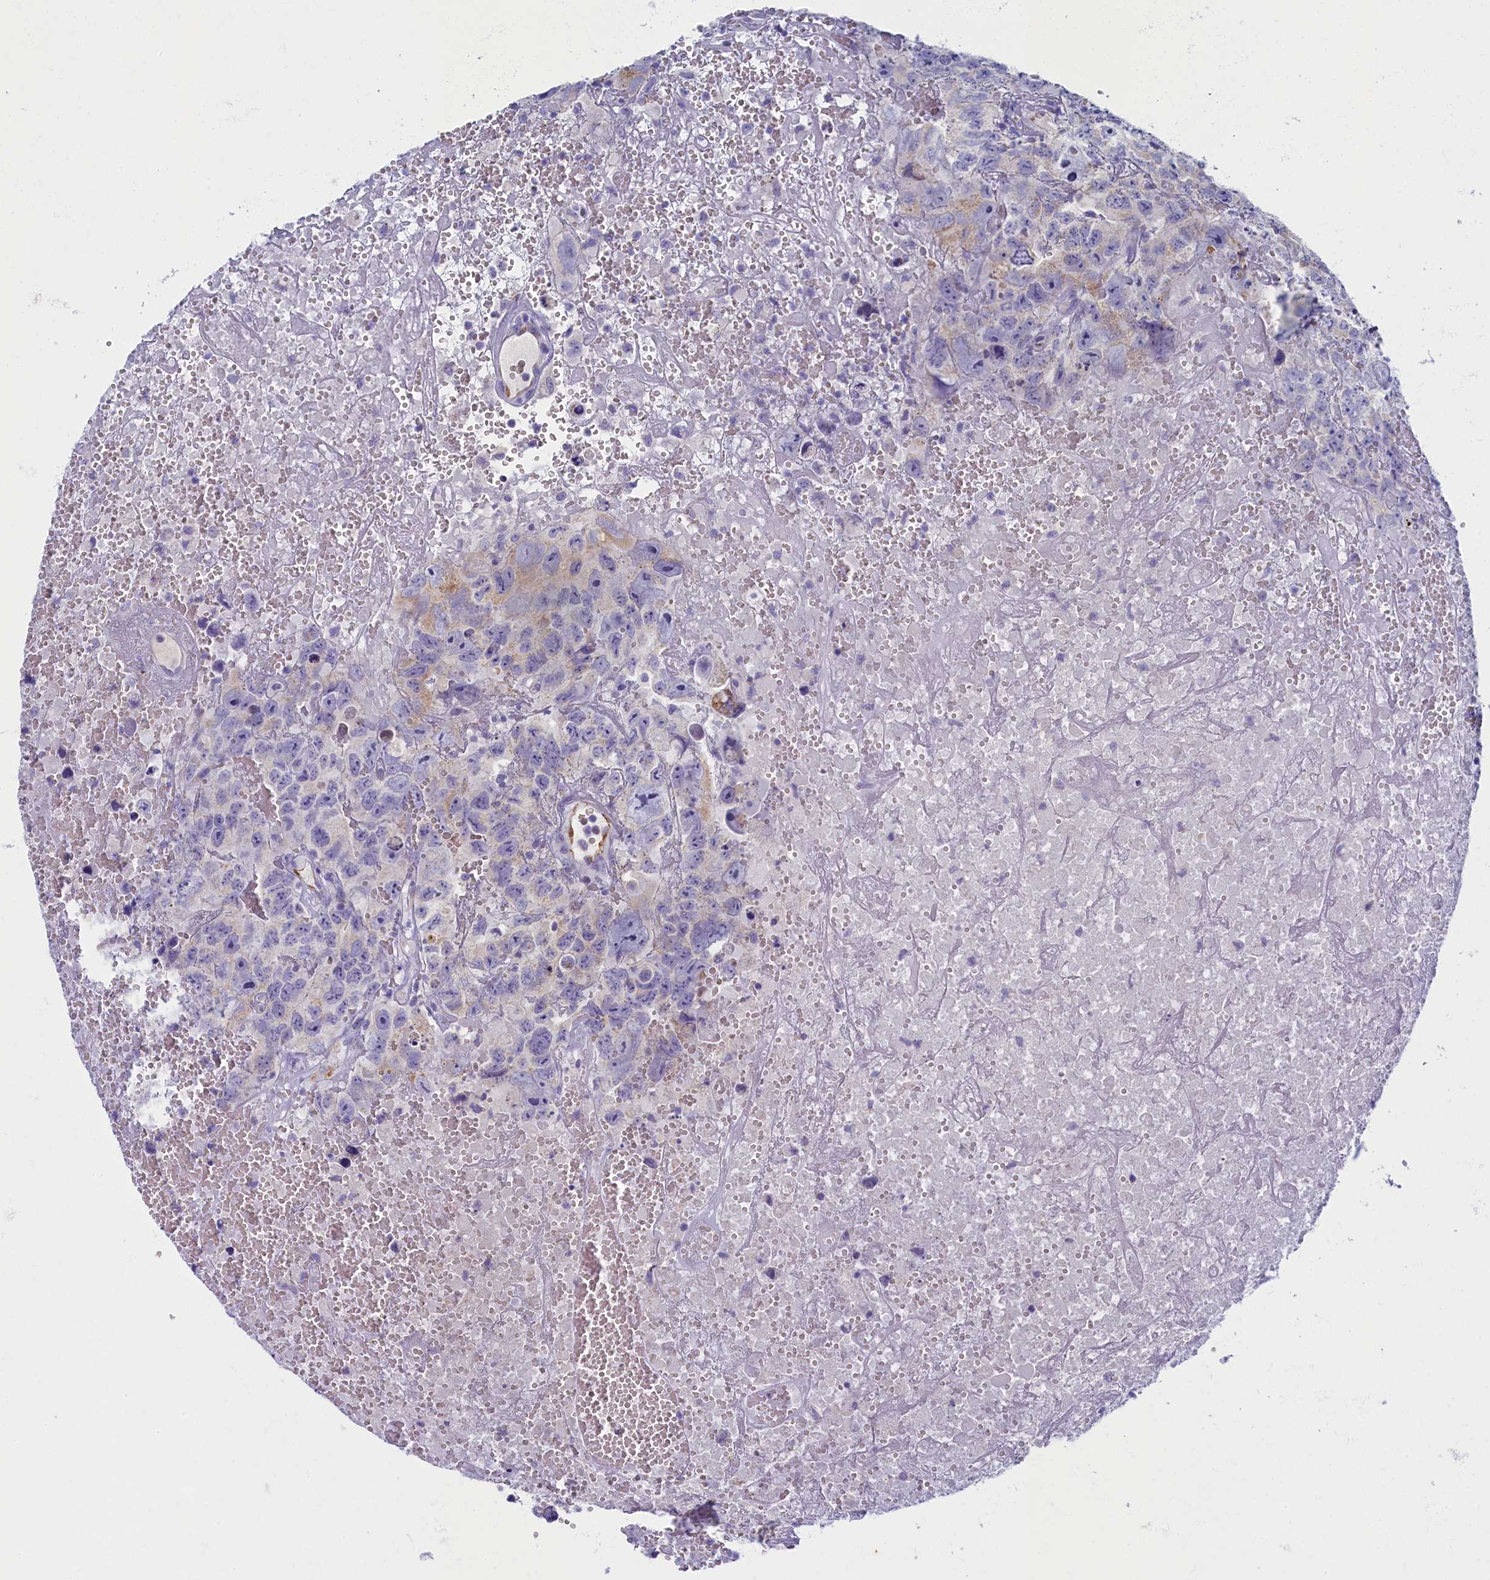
{"staining": {"intensity": "negative", "quantity": "none", "location": "none"}, "tissue": "testis cancer", "cell_type": "Tumor cells", "image_type": "cancer", "snomed": [{"axis": "morphology", "description": "Carcinoma, Embryonal, NOS"}, {"axis": "topography", "description": "Testis"}], "caption": "High power microscopy image of an immunohistochemistry image of embryonal carcinoma (testis), revealing no significant staining in tumor cells.", "gene": "OCIAD2", "patient": {"sex": "male", "age": 45}}